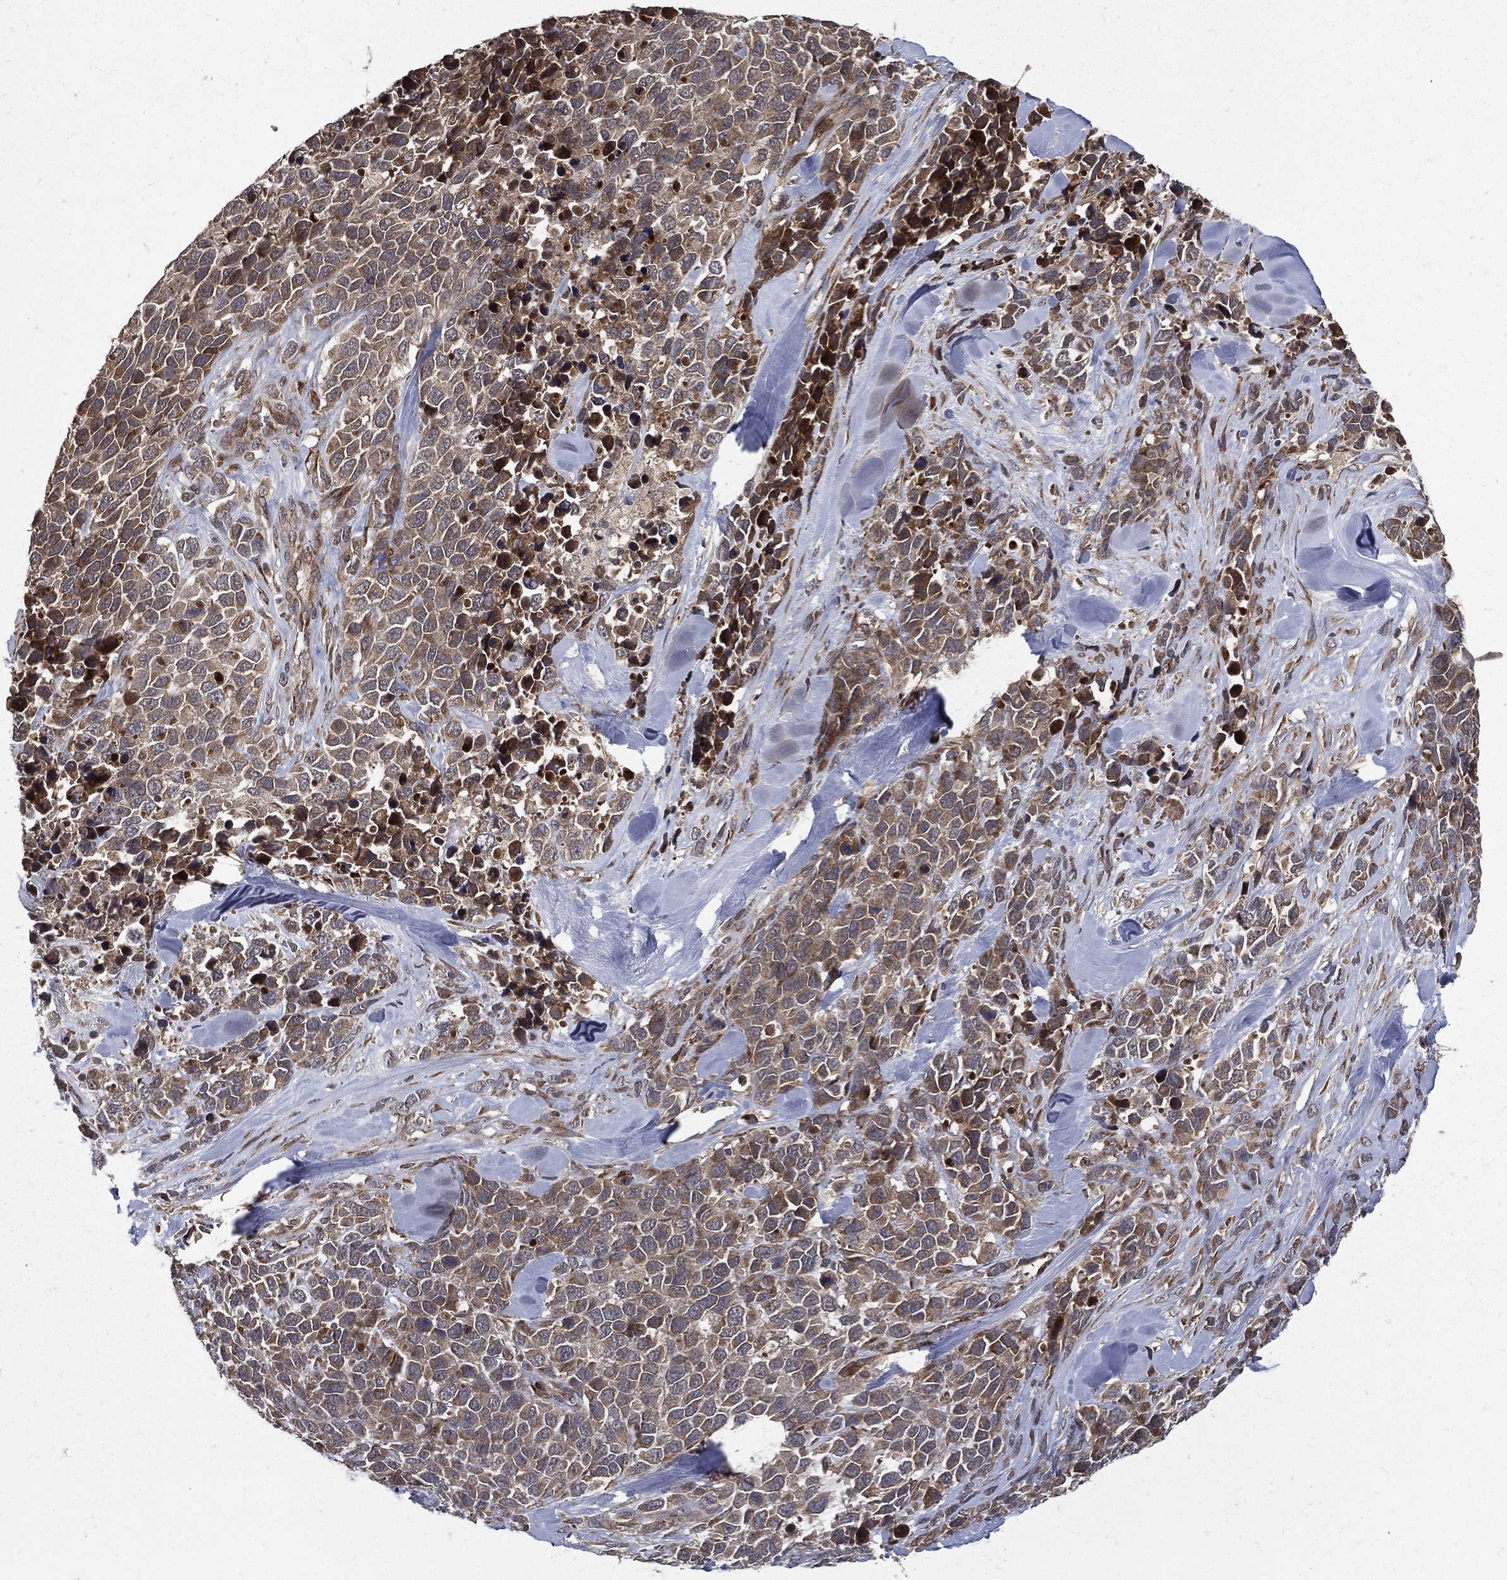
{"staining": {"intensity": "strong", "quantity": "25%-75%", "location": "cytoplasmic/membranous"}, "tissue": "melanoma", "cell_type": "Tumor cells", "image_type": "cancer", "snomed": [{"axis": "morphology", "description": "Malignant melanoma, Metastatic site"}, {"axis": "topography", "description": "Skin"}], "caption": "Immunohistochemical staining of malignant melanoma (metastatic site) shows strong cytoplasmic/membranous protein positivity in approximately 25%-75% of tumor cells. (IHC, brightfield microscopy, high magnification).", "gene": "RAB11FIP4", "patient": {"sex": "male", "age": 84}}